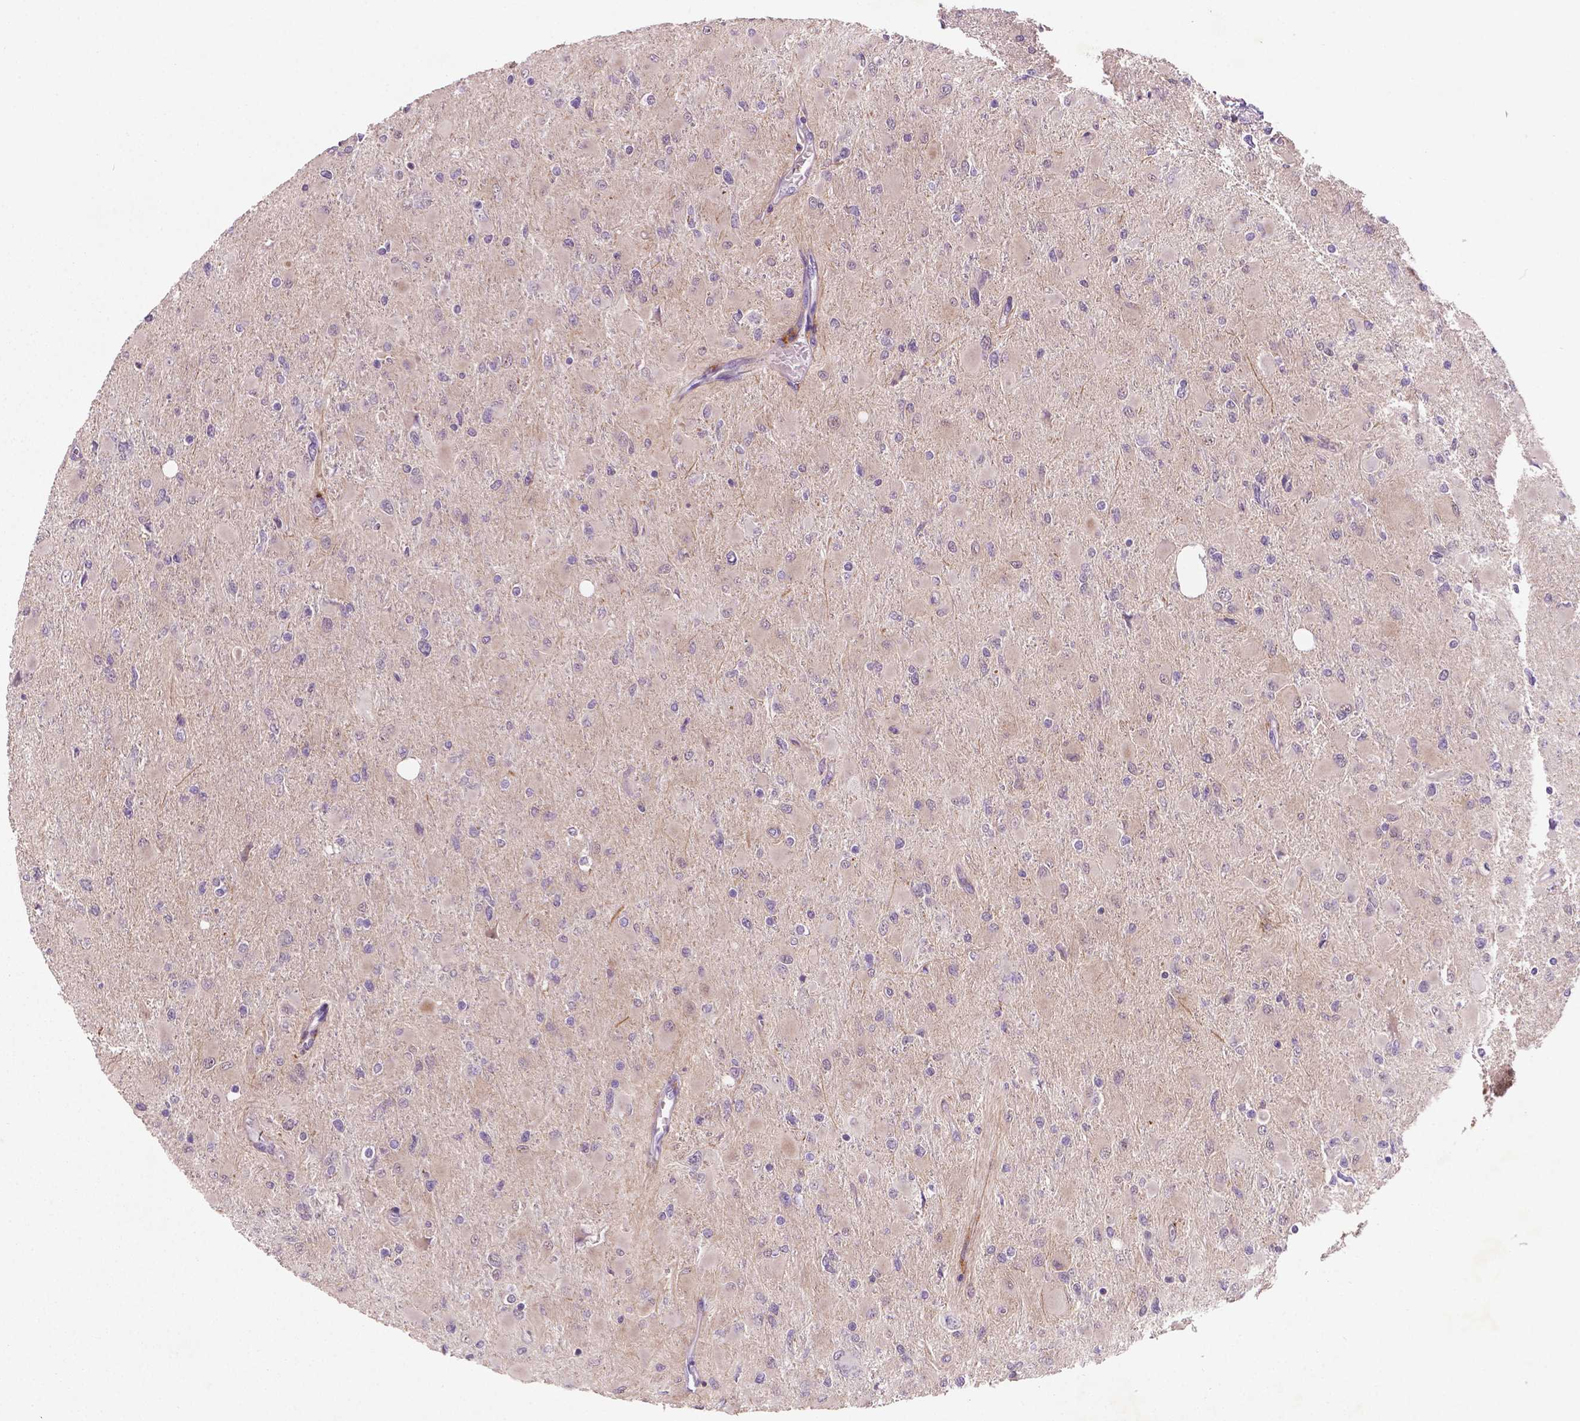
{"staining": {"intensity": "negative", "quantity": "none", "location": "none"}, "tissue": "glioma", "cell_type": "Tumor cells", "image_type": "cancer", "snomed": [{"axis": "morphology", "description": "Glioma, malignant, High grade"}, {"axis": "topography", "description": "Cerebral cortex"}], "caption": "Human glioma stained for a protein using immunohistochemistry reveals no positivity in tumor cells.", "gene": "GXYLT2", "patient": {"sex": "female", "age": 36}}